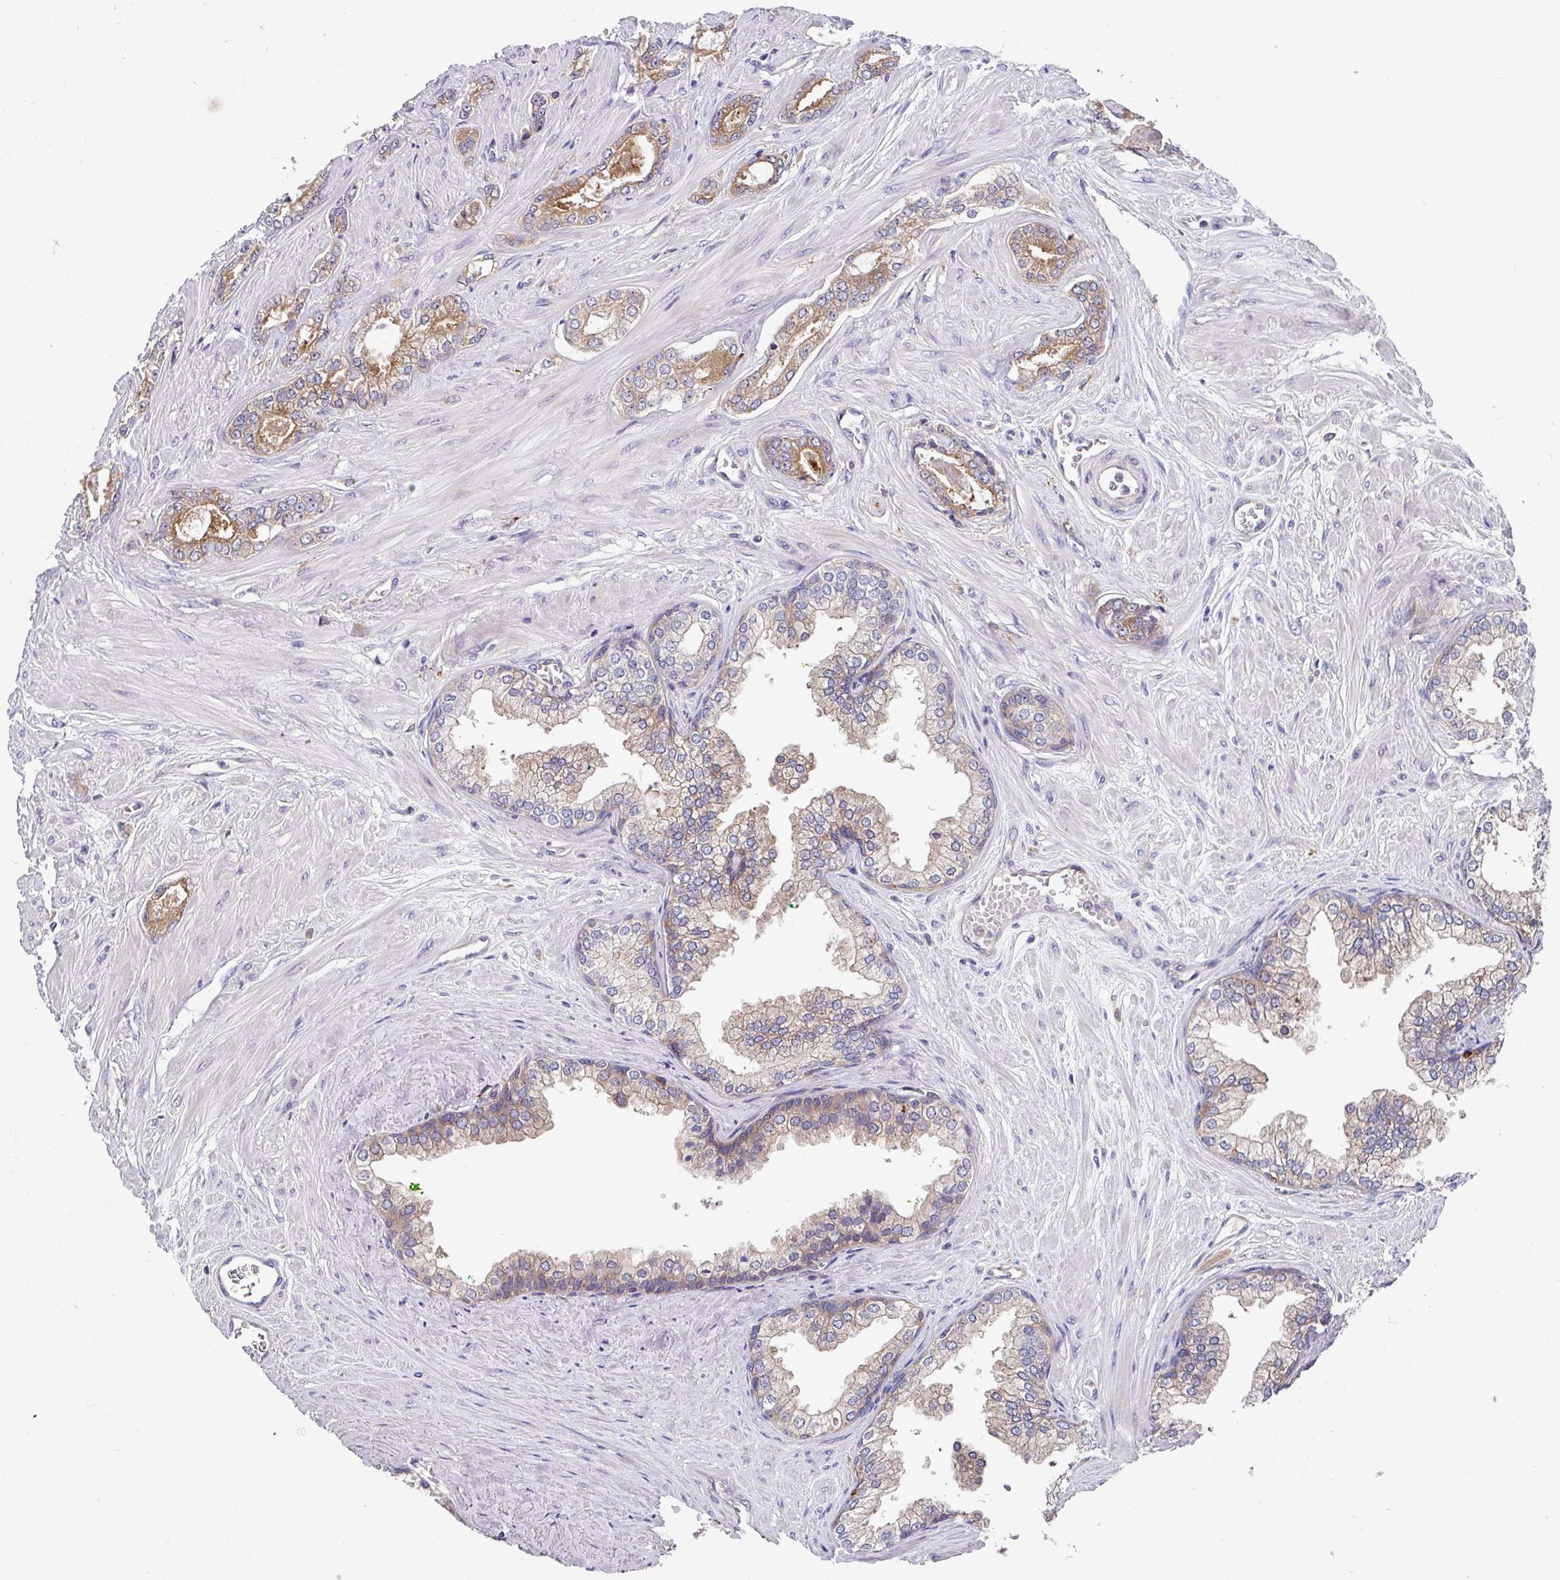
{"staining": {"intensity": "moderate", "quantity": ">75%", "location": "cytoplasmic/membranous"}, "tissue": "prostate cancer", "cell_type": "Tumor cells", "image_type": "cancer", "snomed": [{"axis": "morphology", "description": "Adenocarcinoma, Low grade"}, {"axis": "topography", "description": "Prostate"}], "caption": "Immunohistochemical staining of human prostate cancer exhibits medium levels of moderate cytoplasmic/membranous positivity in about >75% of tumor cells.", "gene": "EIF4B", "patient": {"sex": "male", "age": 60}}